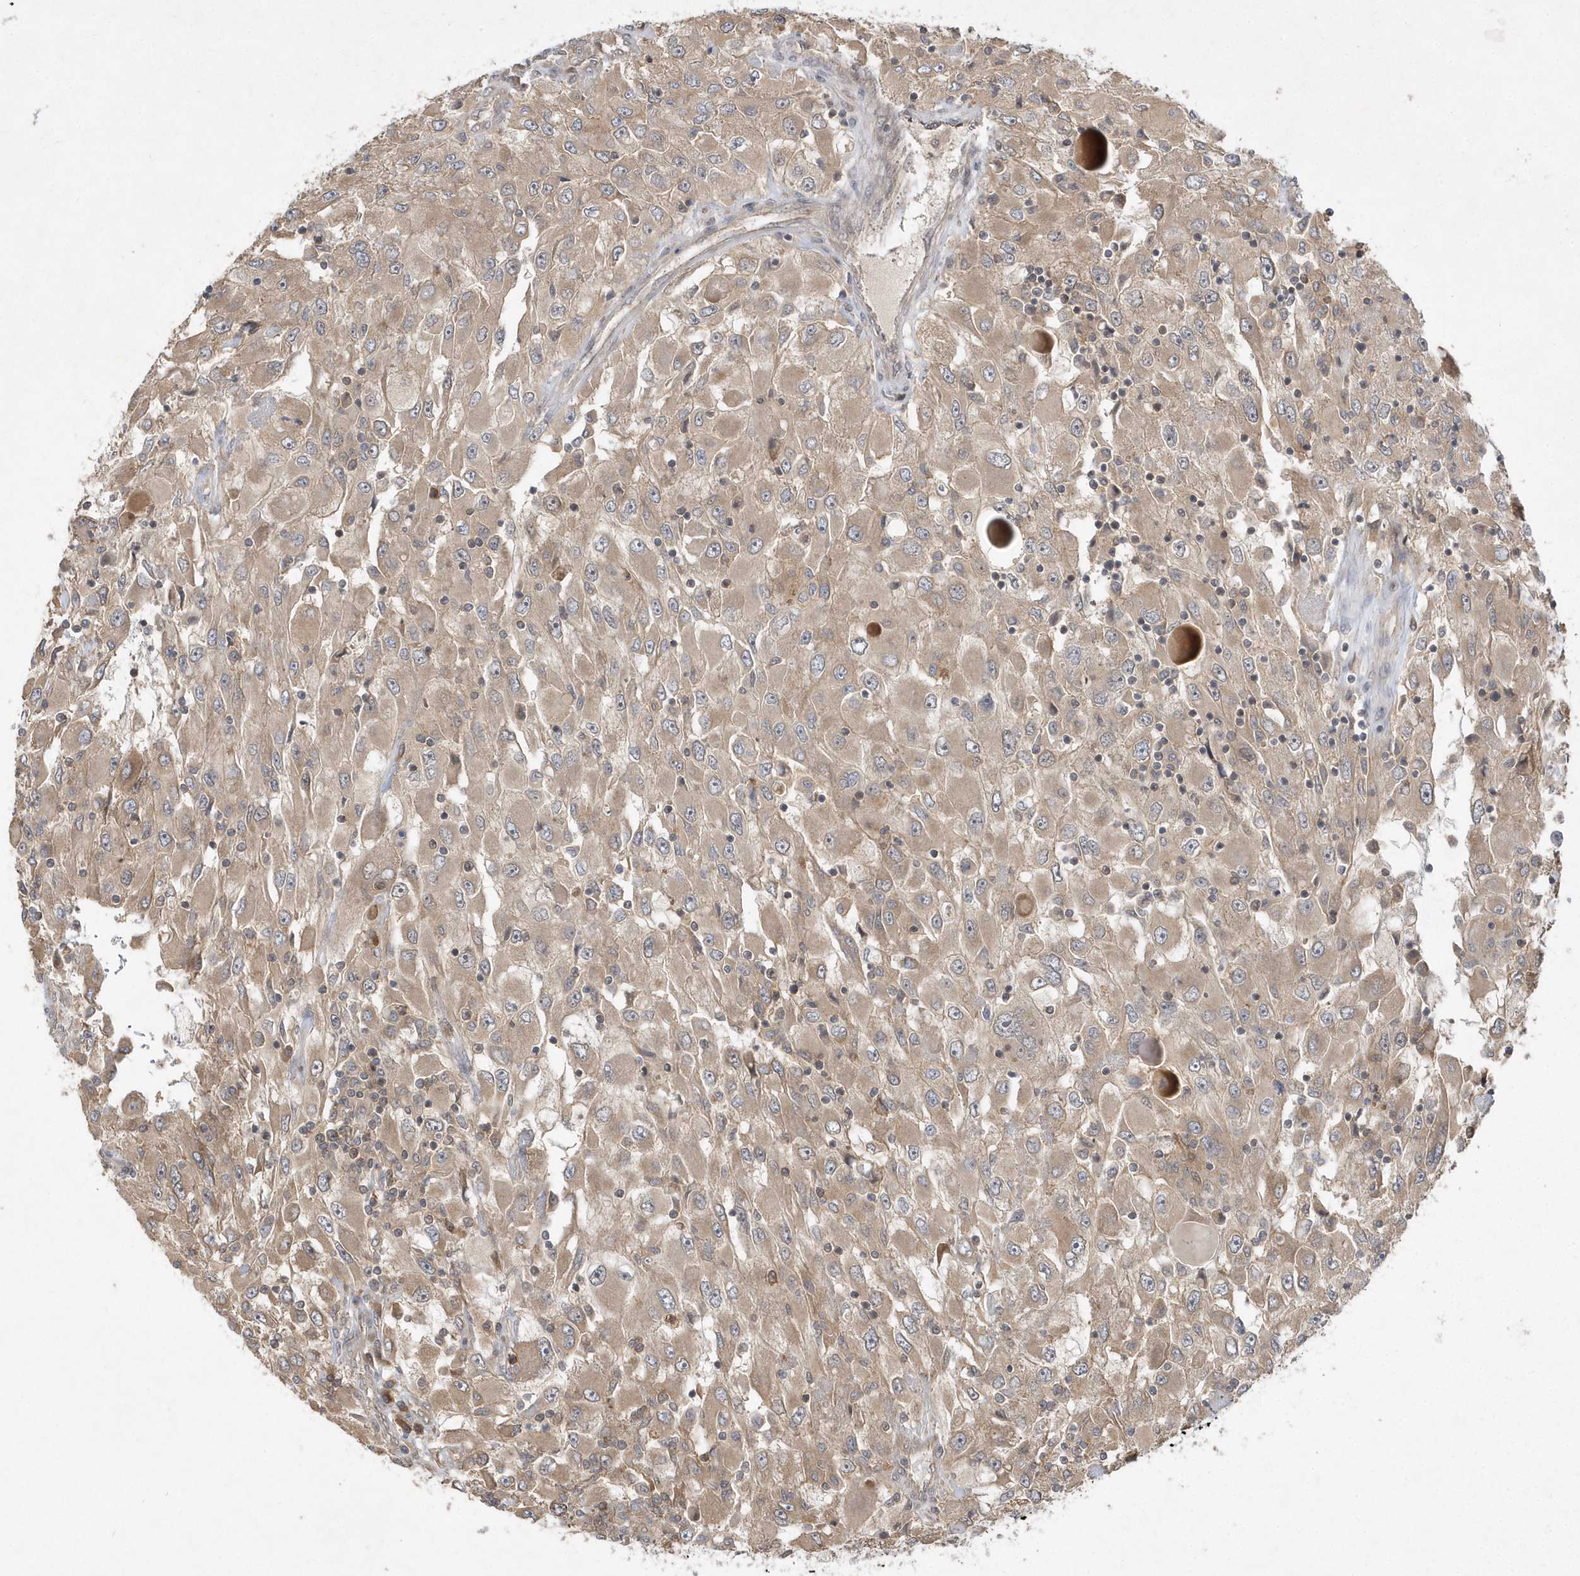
{"staining": {"intensity": "weak", "quantity": ">75%", "location": "cytoplasmic/membranous"}, "tissue": "renal cancer", "cell_type": "Tumor cells", "image_type": "cancer", "snomed": [{"axis": "morphology", "description": "Adenocarcinoma, NOS"}, {"axis": "topography", "description": "Kidney"}], "caption": "Weak cytoplasmic/membranous staining for a protein is seen in approximately >75% of tumor cells of adenocarcinoma (renal) using immunohistochemistry (IHC).", "gene": "GFM2", "patient": {"sex": "female", "age": 52}}